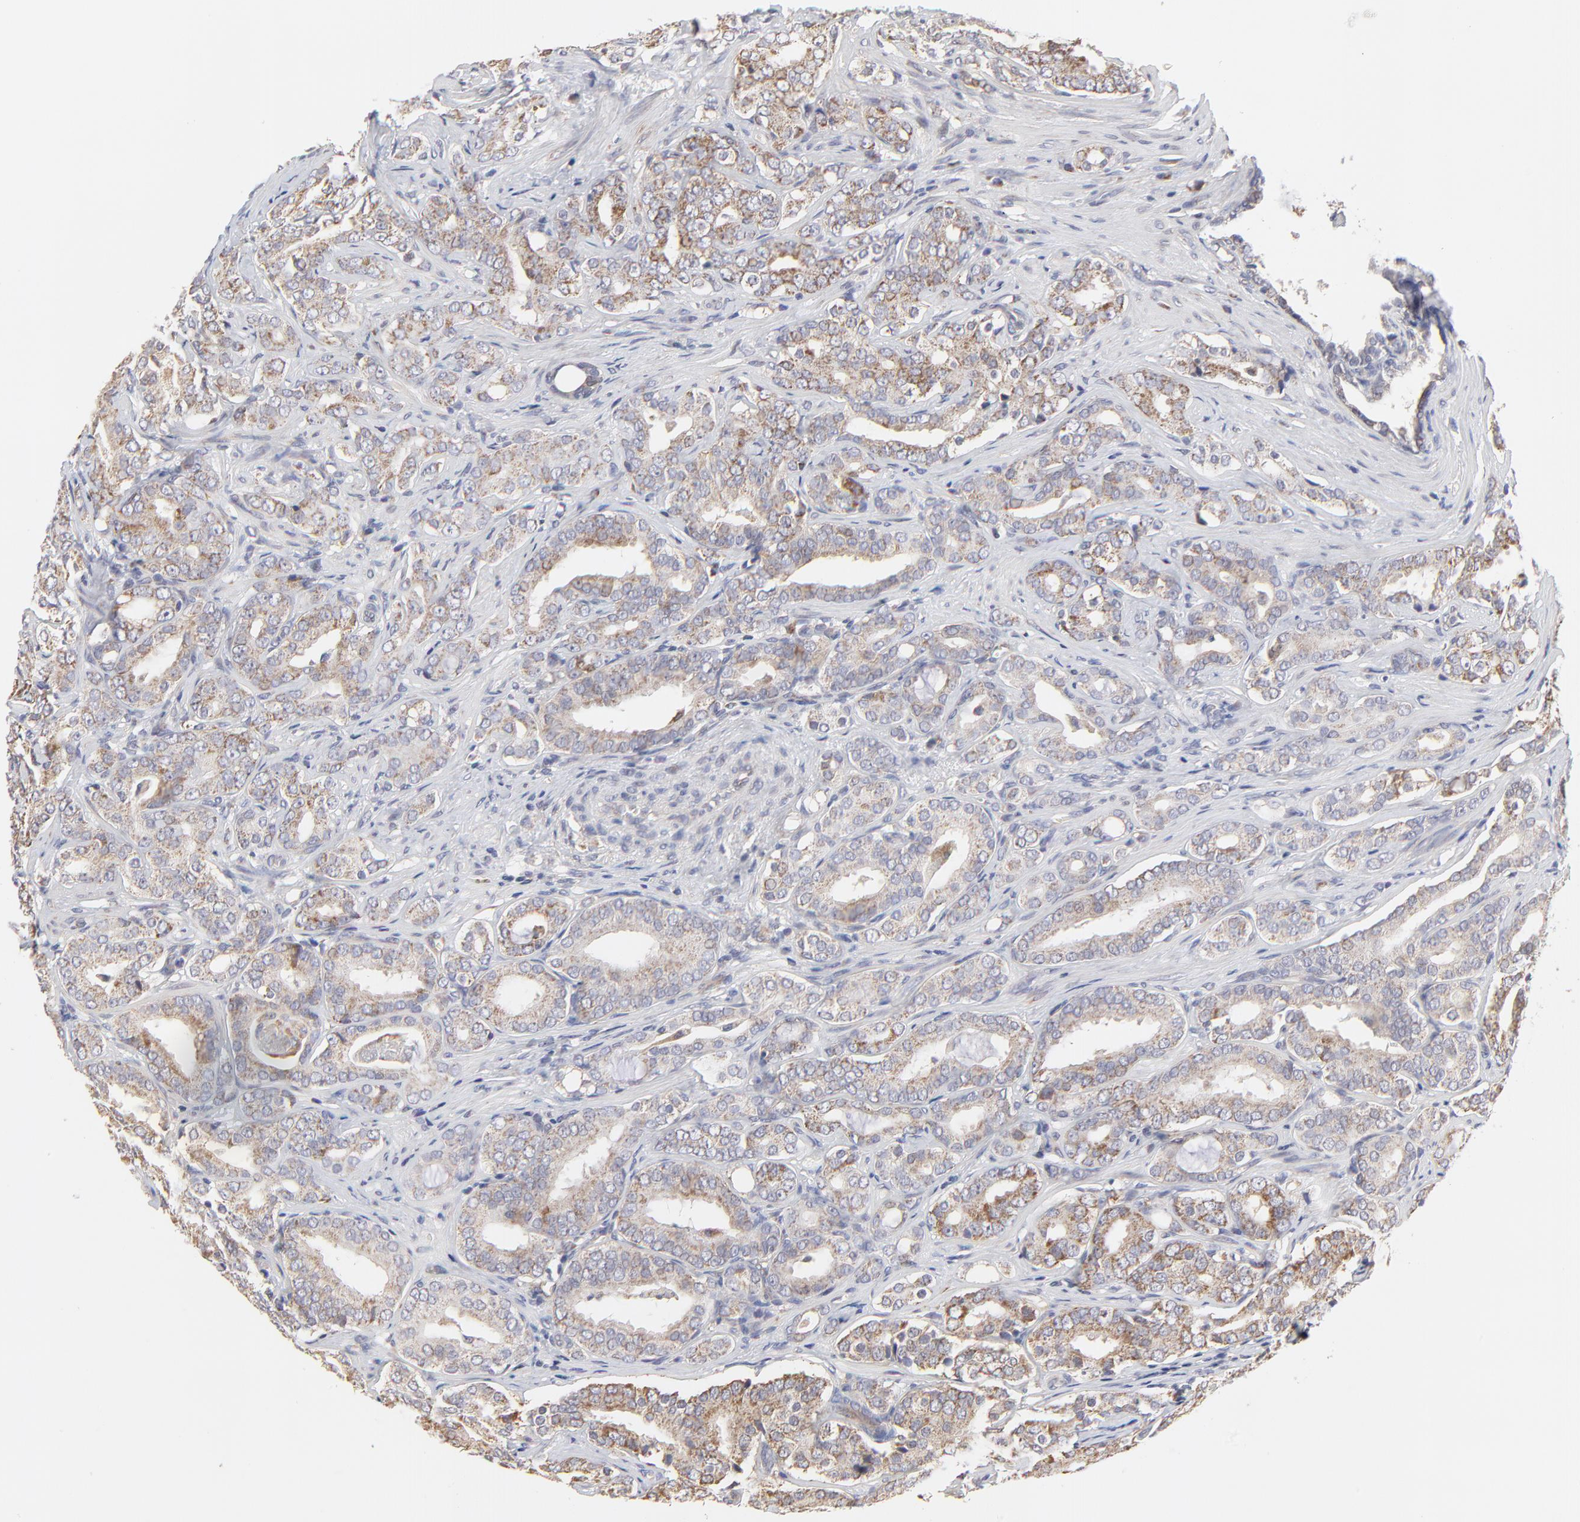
{"staining": {"intensity": "weak", "quantity": "<25%", "location": "cytoplasmic/membranous"}, "tissue": "prostate cancer", "cell_type": "Tumor cells", "image_type": "cancer", "snomed": [{"axis": "morphology", "description": "Adenocarcinoma, Low grade"}, {"axis": "topography", "description": "Prostate"}], "caption": "Immunohistochemistry image of neoplastic tissue: prostate cancer (low-grade adenocarcinoma) stained with DAB displays no significant protein expression in tumor cells. (DAB (3,3'-diaminobenzidine) IHC with hematoxylin counter stain).", "gene": "ZNF550", "patient": {"sex": "male", "age": 59}}